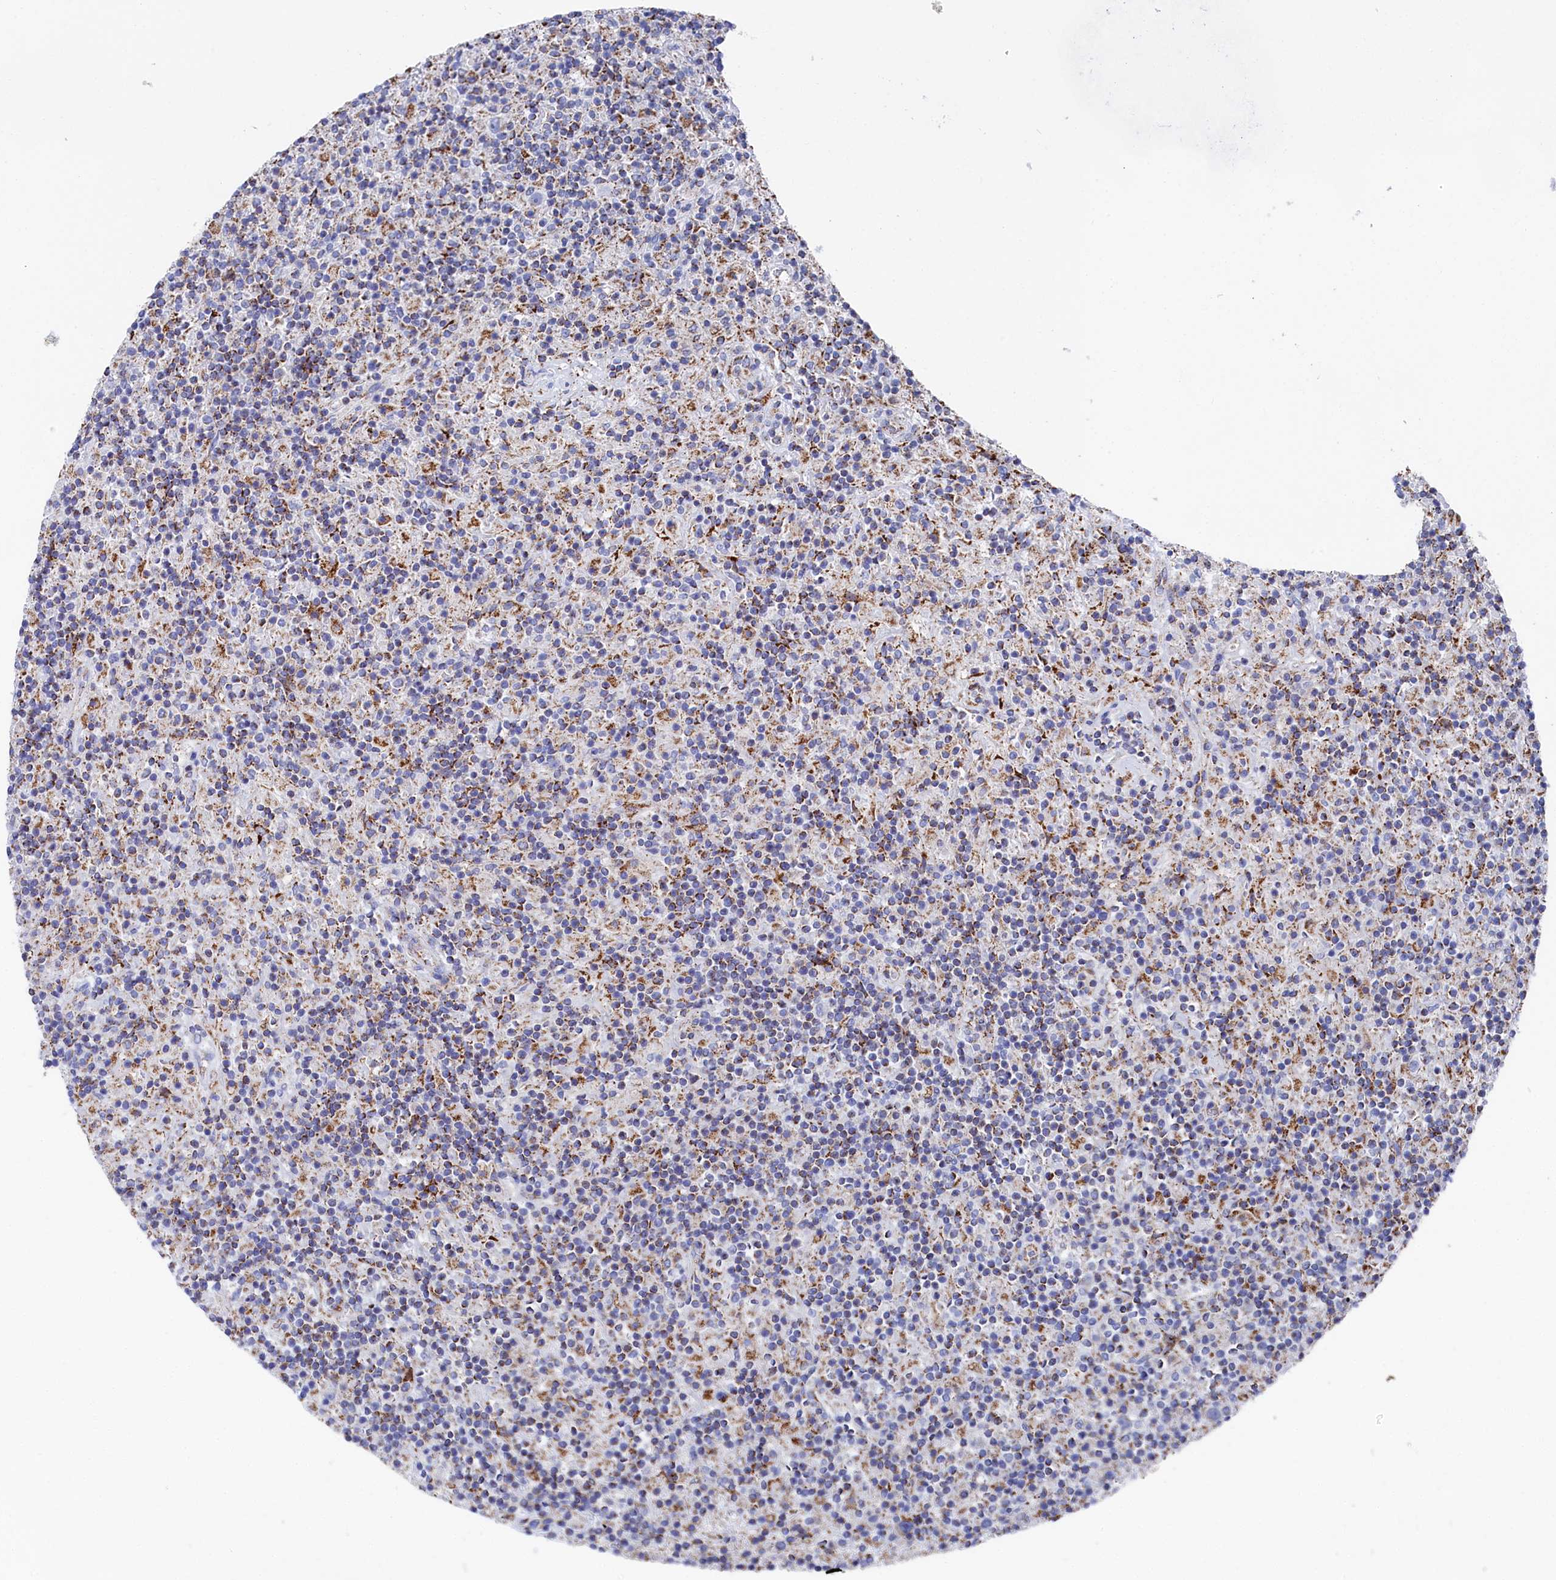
{"staining": {"intensity": "negative", "quantity": "none", "location": "none"}, "tissue": "lymphoma", "cell_type": "Tumor cells", "image_type": "cancer", "snomed": [{"axis": "morphology", "description": "Hodgkin's disease, NOS"}, {"axis": "topography", "description": "Lymph node"}], "caption": "The immunohistochemistry (IHC) histopathology image has no significant positivity in tumor cells of Hodgkin's disease tissue.", "gene": "MMAB", "patient": {"sex": "male", "age": 70}}